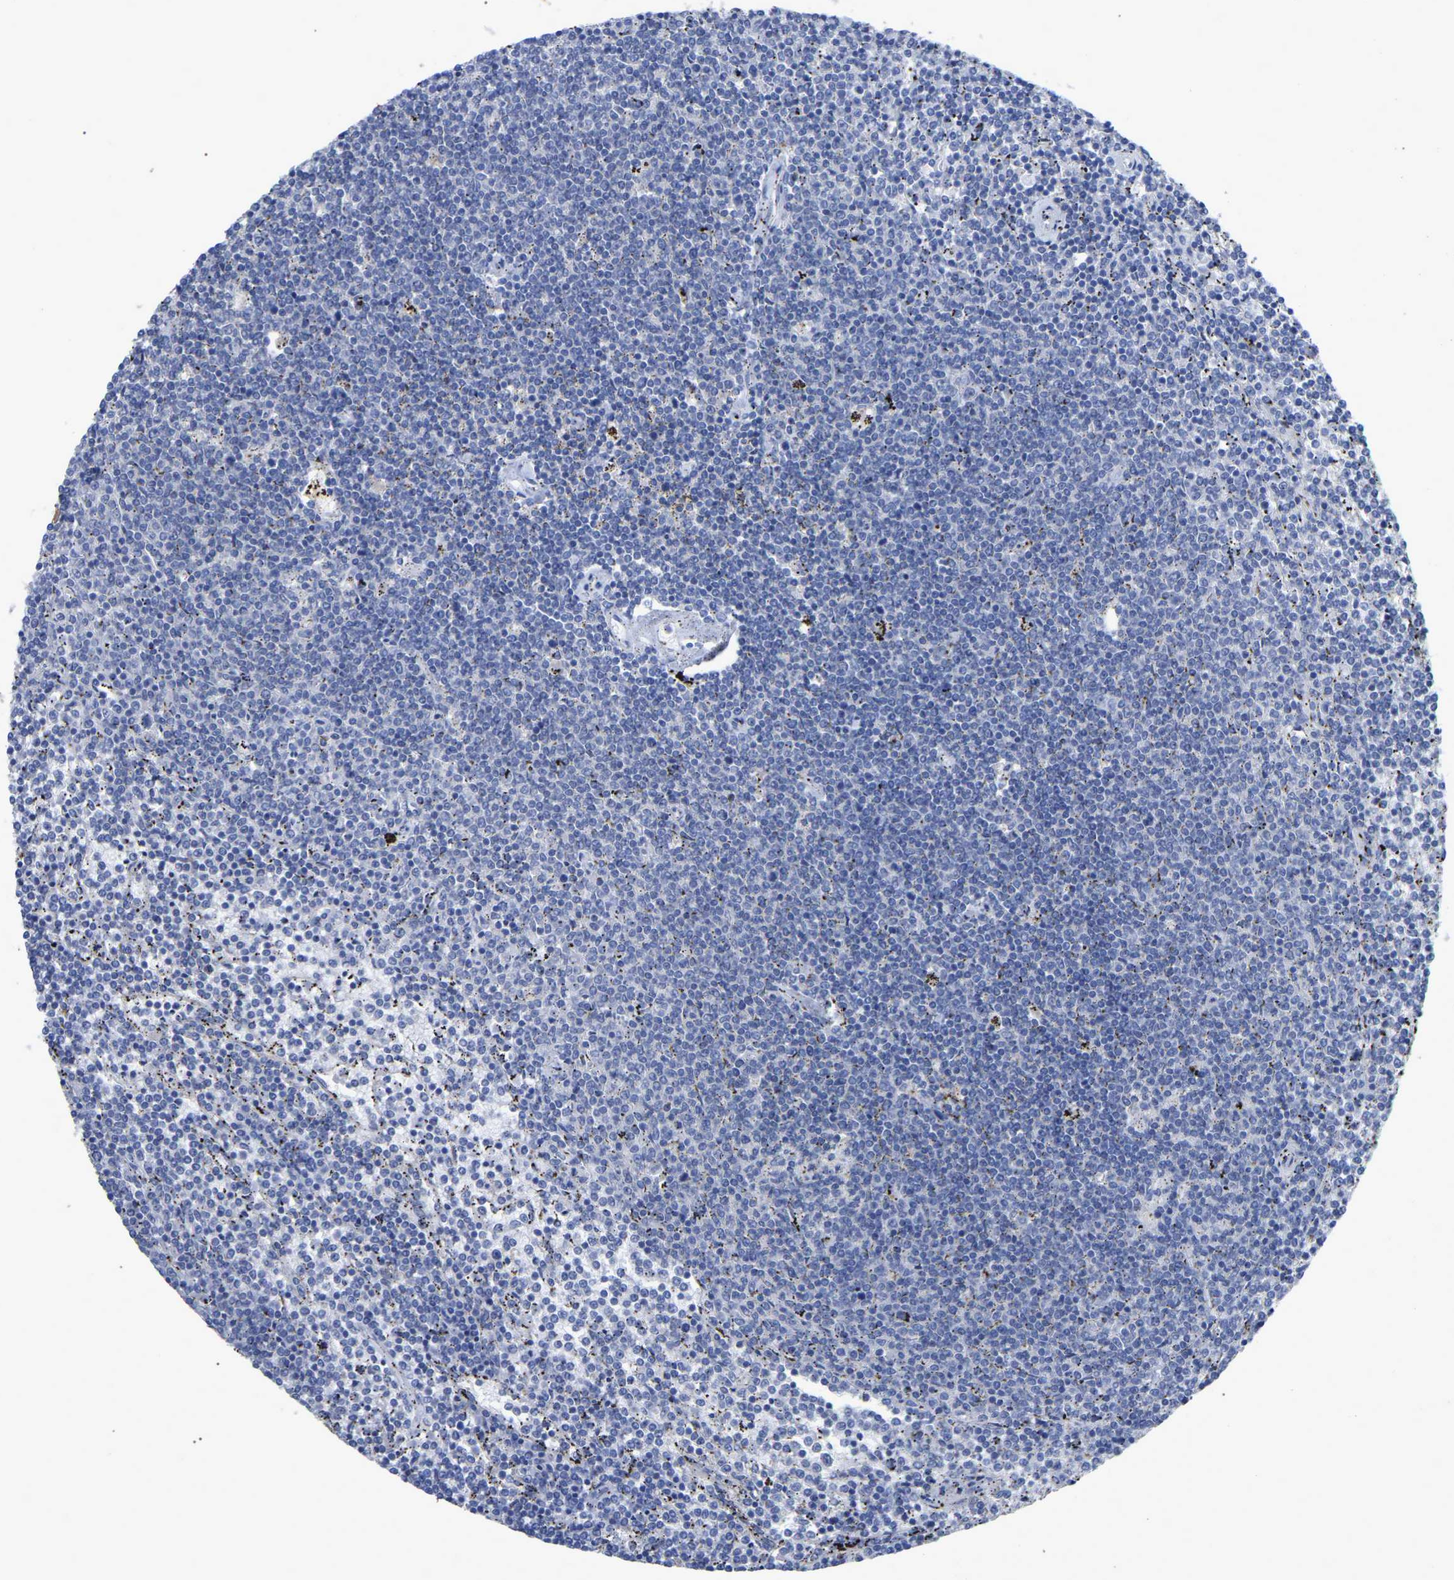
{"staining": {"intensity": "negative", "quantity": "none", "location": "none"}, "tissue": "lymphoma", "cell_type": "Tumor cells", "image_type": "cancer", "snomed": [{"axis": "morphology", "description": "Malignant lymphoma, non-Hodgkin's type, Low grade"}, {"axis": "topography", "description": "Spleen"}], "caption": "This is a image of immunohistochemistry staining of low-grade malignant lymphoma, non-Hodgkin's type, which shows no expression in tumor cells.", "gene": "SMPD2", "patient": {"sex": "female", "age": 50}}